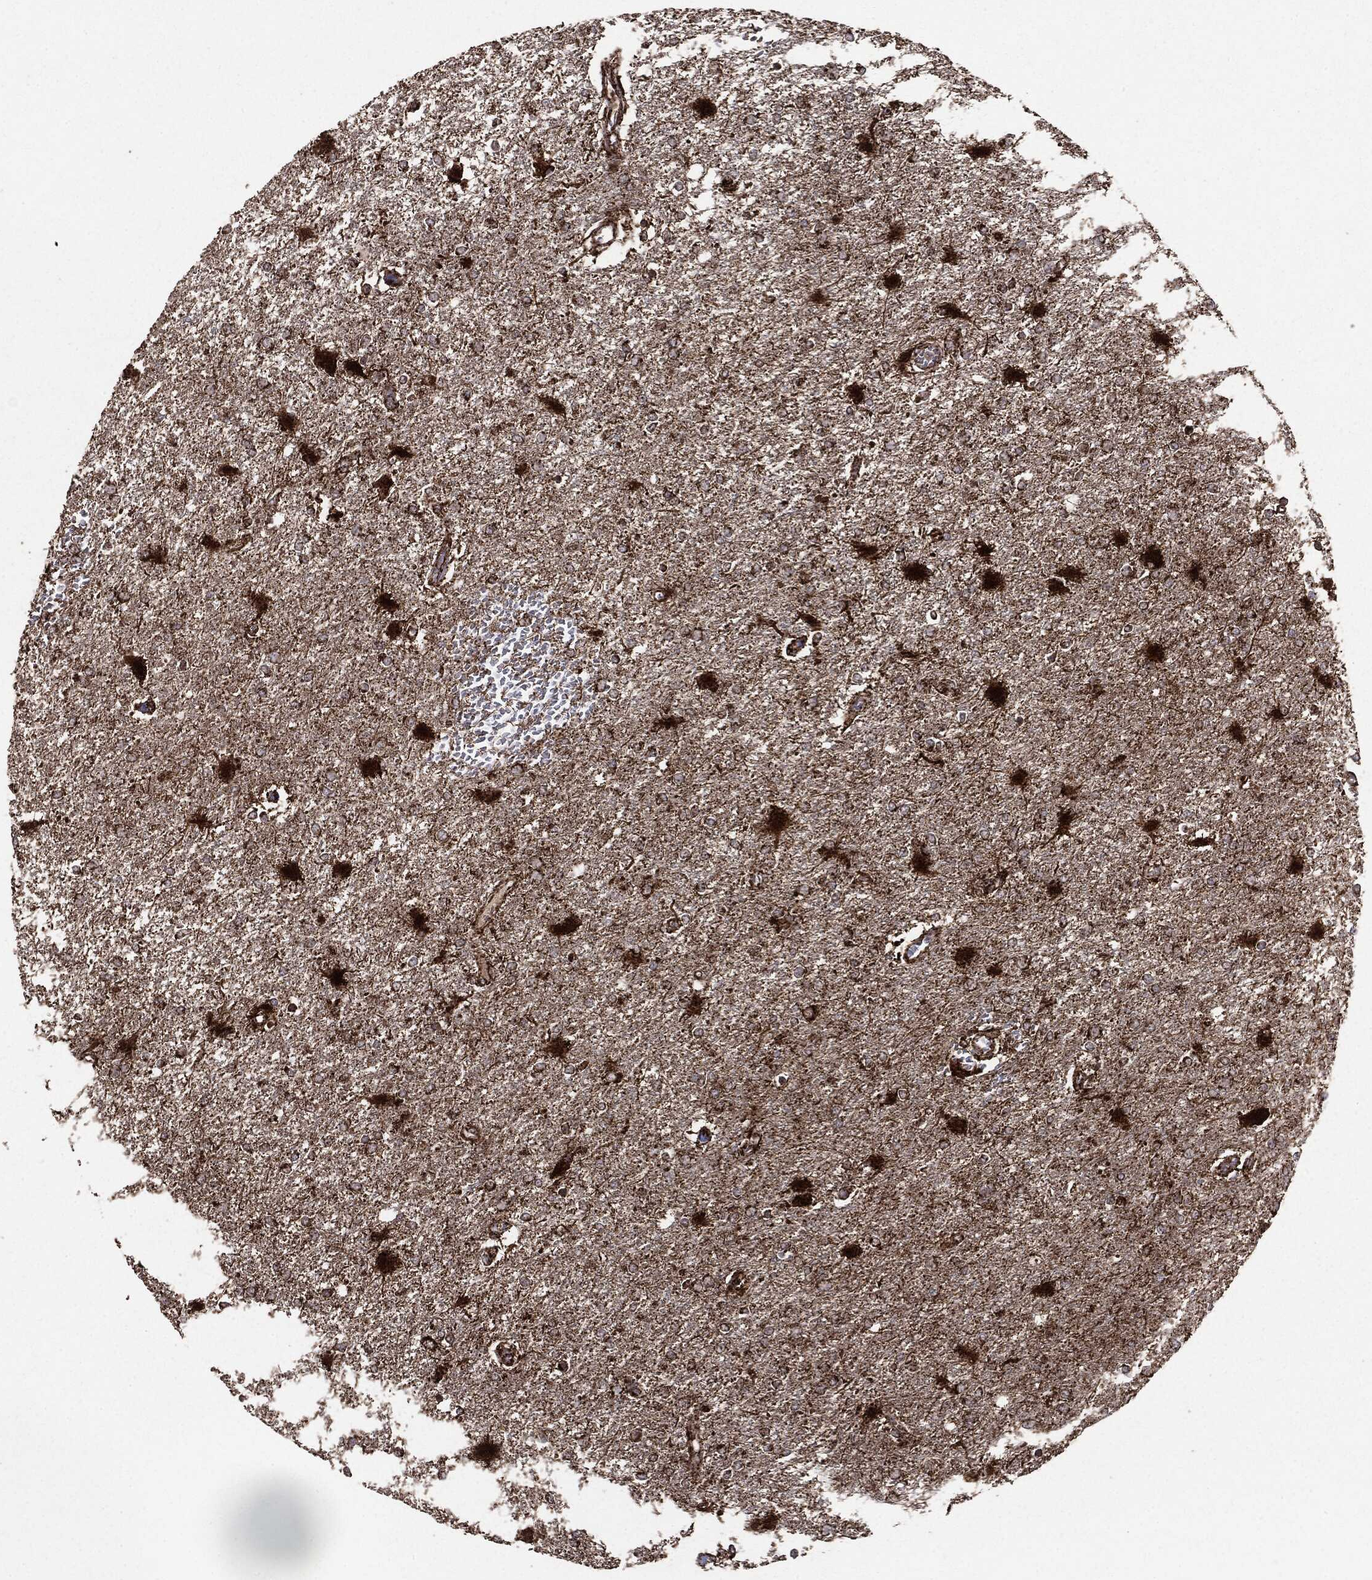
{"staining": {"intensity": "strong", "quantity": "25%-75%", "location": "cytoplasmic/membranous"}, "tissue": "glioma", "cell_type": "Tumor cells", "image_type": "cancer", "snomed": [{"axis": "morphology", "description": "Glioma, malignant, High grade"}, {"axis": "topography", "description": "Cerebral cortex"}], "caption": "Protein analysis of malignant glioma (high-grade) tissue demonstrates strong cytoplasmic/membranous expression in about 25%-75% of tumor cells. (brown staining indicates protein expression, while blue staining denotes nuclei).", "gene": "MAP2K1", "patient": {"sex": "male", "age": 79}}